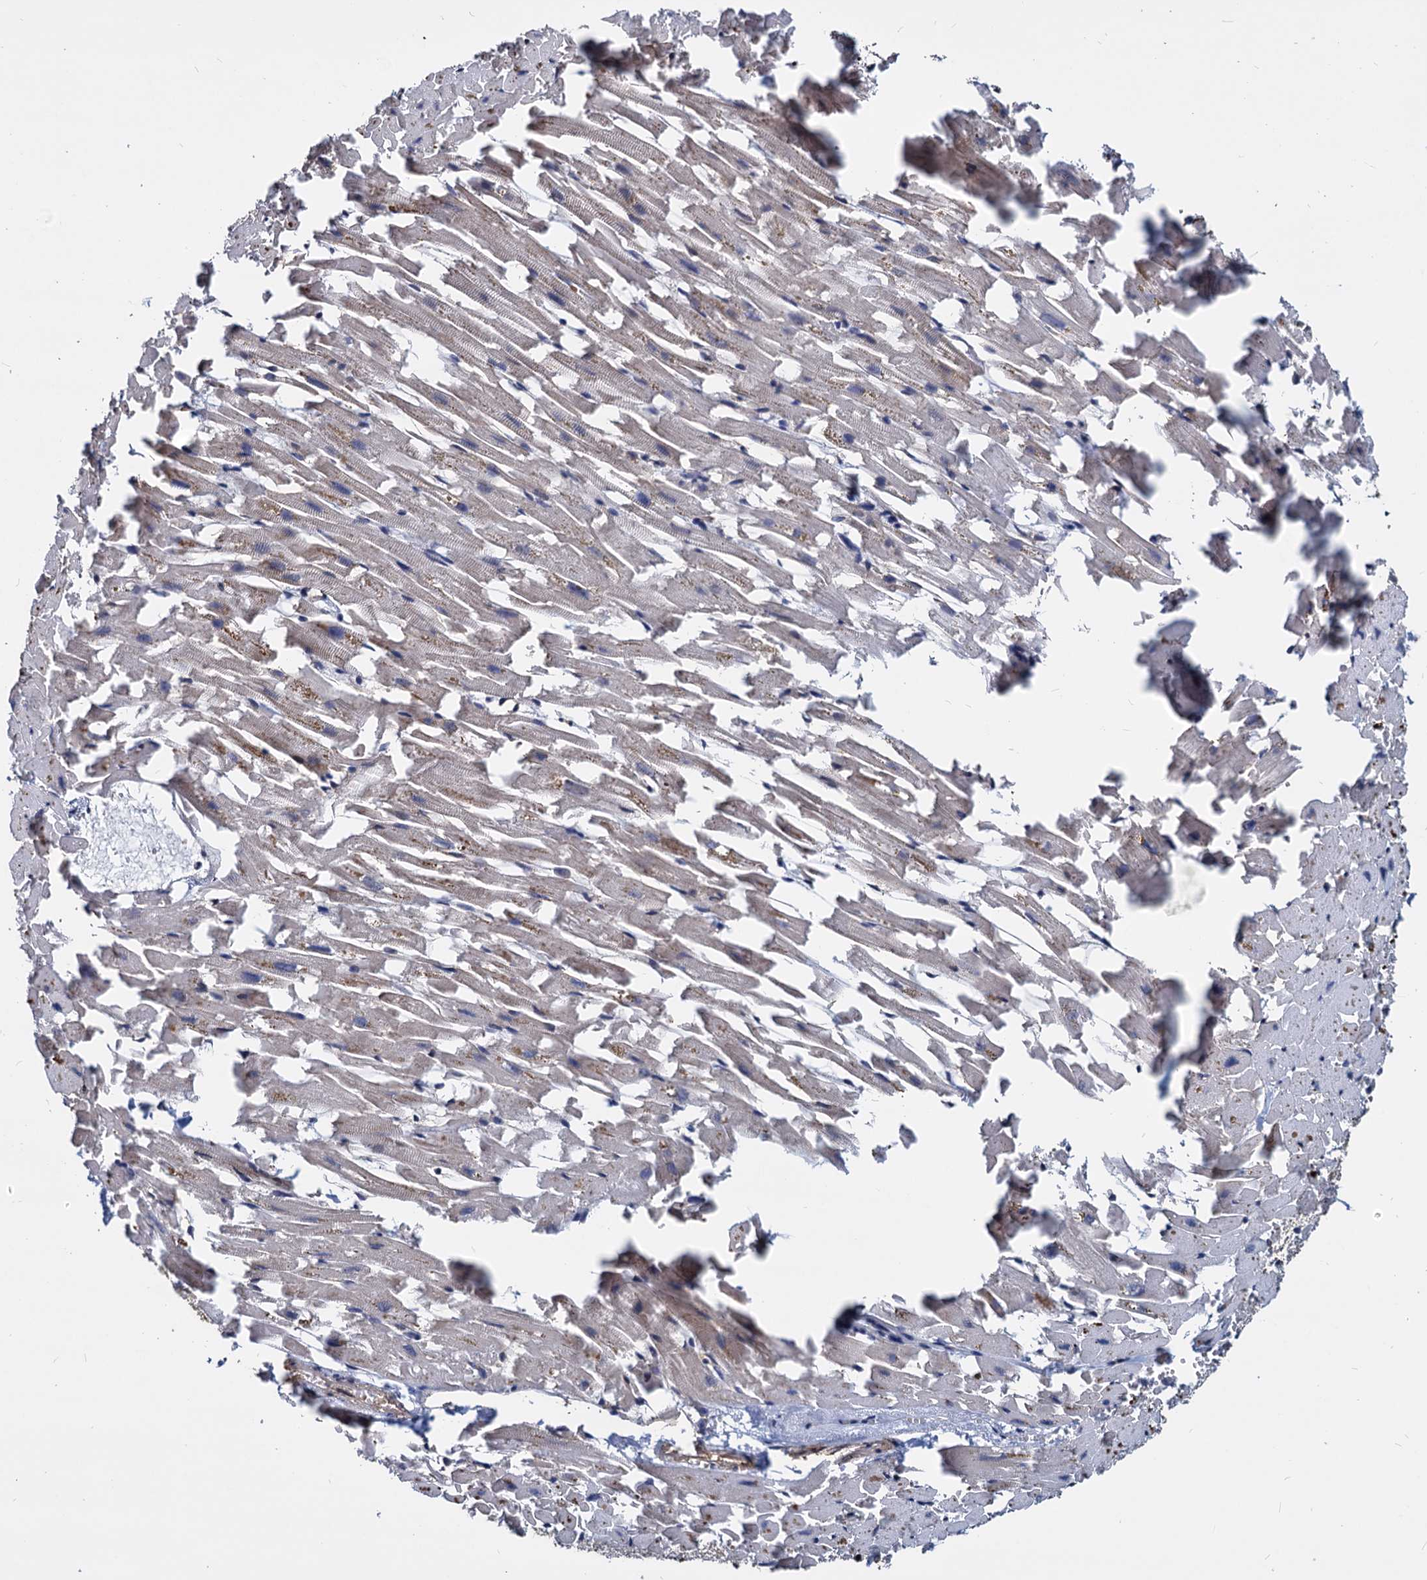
{"staining": {"intensity": "weak", "quantity": "<25%", "location": "cytoplasmic/membranous"}, "tissue": "heart muscle", "cell_type": "Cardiomyocytes", "image_type": "normal", "snomed": [{"axis": "morphology", "description": "Normal tissue, NOS"}, {"axis": "topography", "description": "Heart"}], "caption": "The immunohistochemistry (IHC) photomicrograph has no significant positivity in cardiomyocytes of heart muscle. The staining was performed using DAB (3,3'-diaminobenzidine) to visualize the protein expression in brown, while the nuclei were stained in blue with hematoxylin (Magnification: 20x).", "gene": "UBLCP1", "patient": {"sex": "female", "age": 64}}